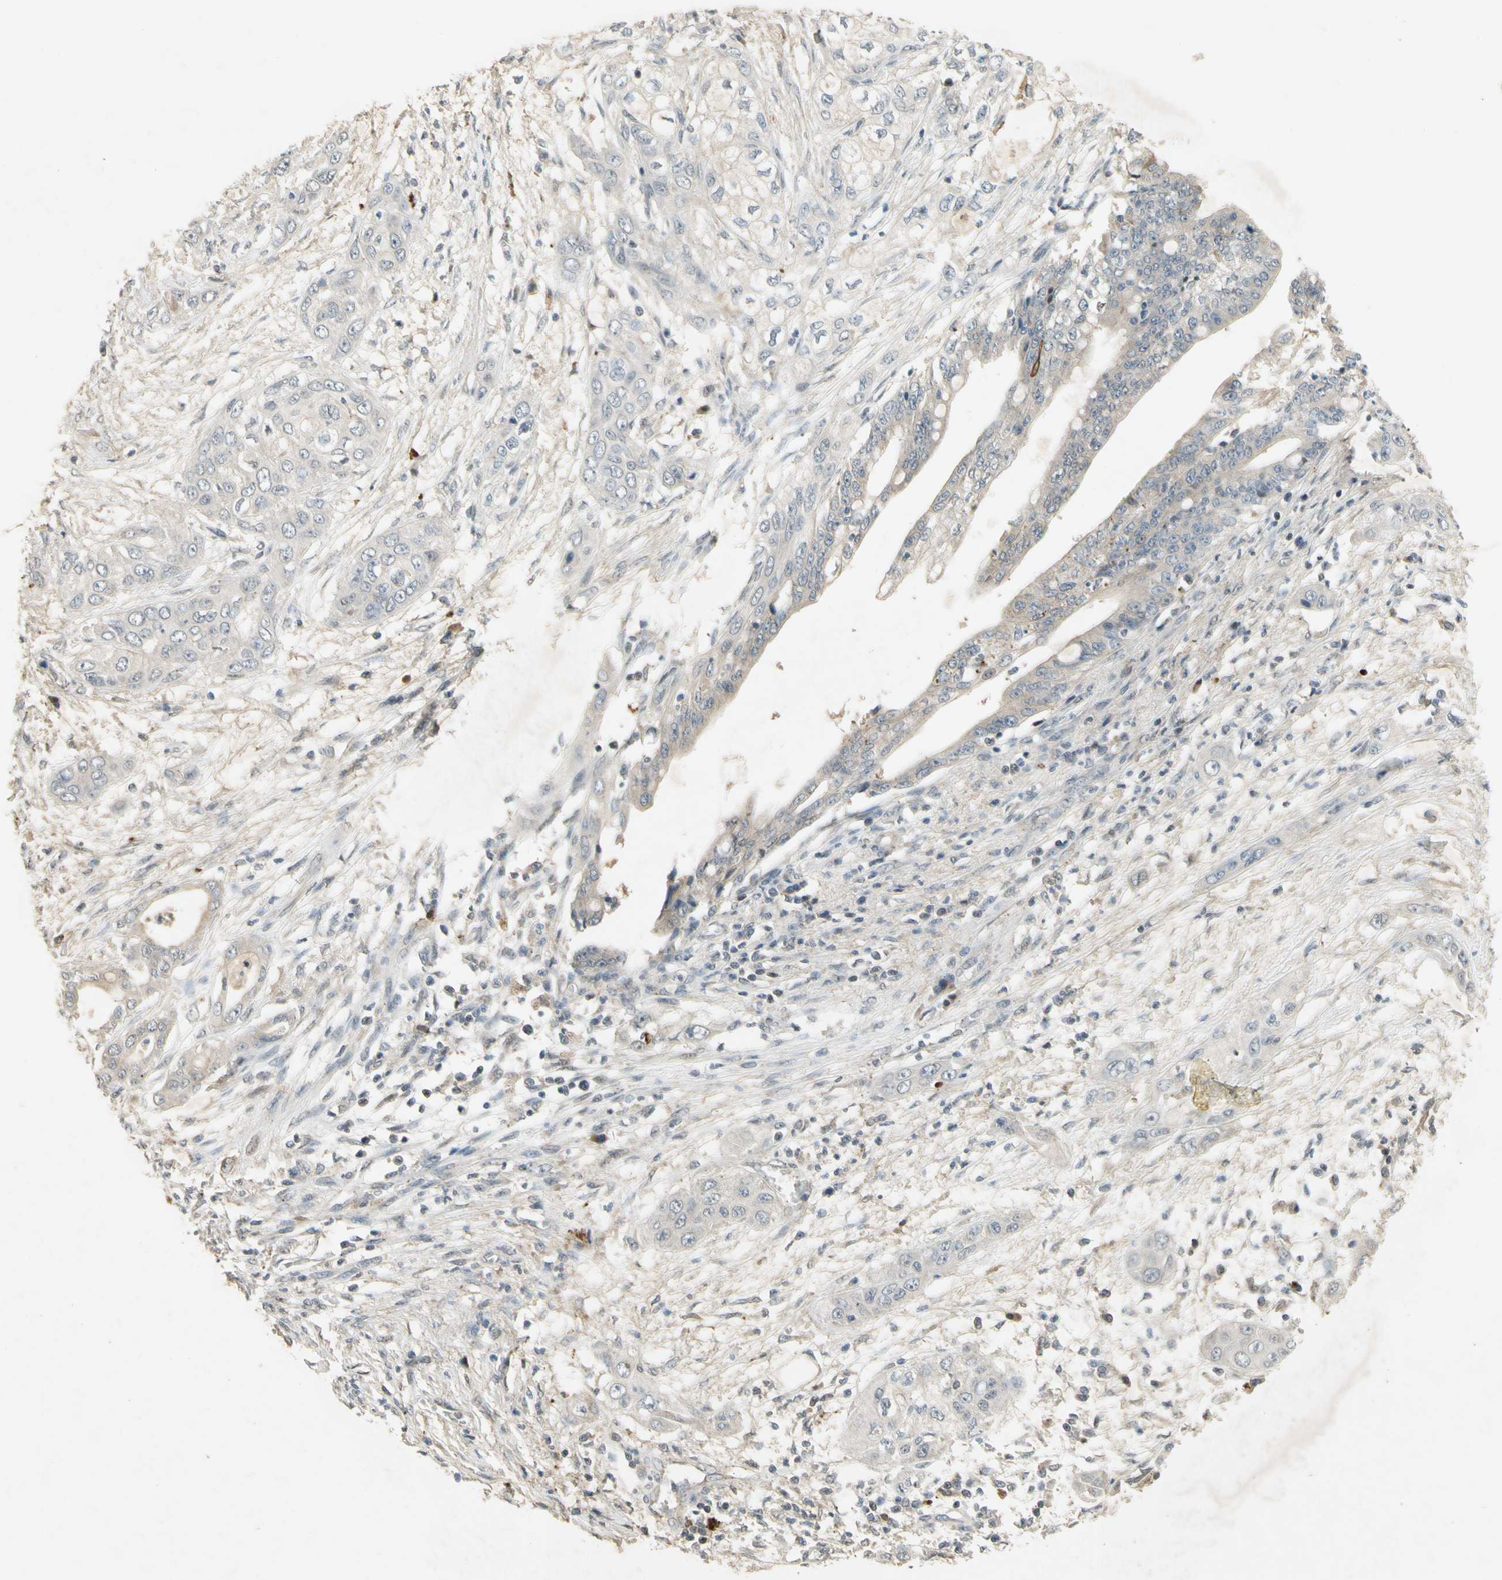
{"staining": {"intensity": "weak", "quantity": "<25%", "location": "cytoplasmic/membranous"}, "tissue": "pancreatic cancer", "cell_type": "Tumor cells", "image_type": "cancer", "snomed": [{"axis": "morphology", "description": "Adenocarcinoma, NOS"}, {"axis": "topography", "description": "Pancreas"}], "caption": "High power microscopy histopathology image of an IHC histopathology image of pancreatic cancer, revealing no significant staining in tumor cells.", "gene": "NRG4", "patient": {"sex": "female", "age": 70}}